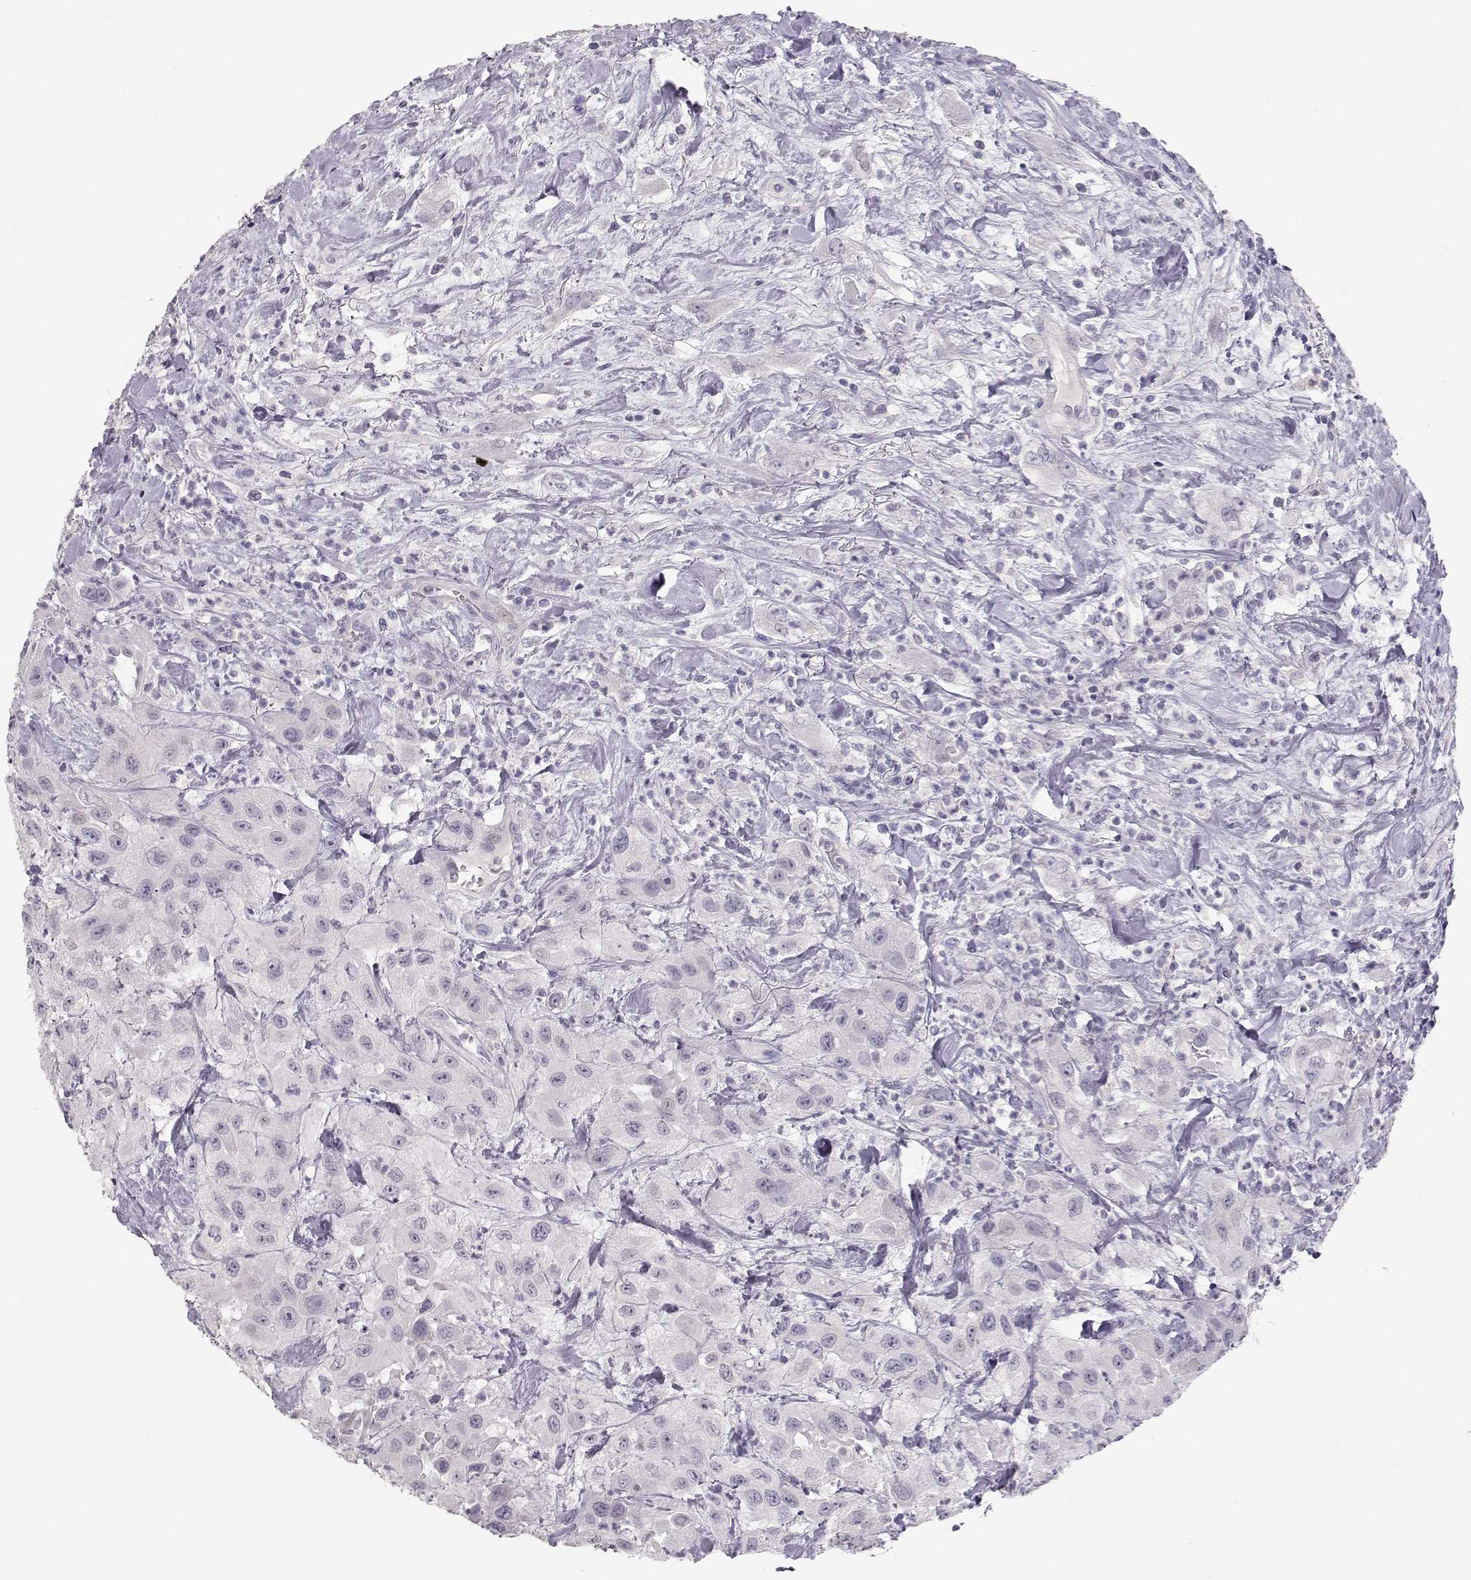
{"staining": {"intensity": "negative", "quantity": "none", "location": "none"}, "tissue": "urothelial cancer", "cell_type": "Tumor cells", "image_type": "cancer", "snomed": [{"axis": "morphology", "description": "Urothelial carcinoma, High grade"}, {"axis": "topography", "description": "Urinary bladder"}], "caption": "An immunohistochemistry photomicrograph of urothelial cancer is shown. There is no staining in tumor cells of urothelial cancer.", "gene": "MAGEC1", "patient": {"sex": "male", "age": 79}}